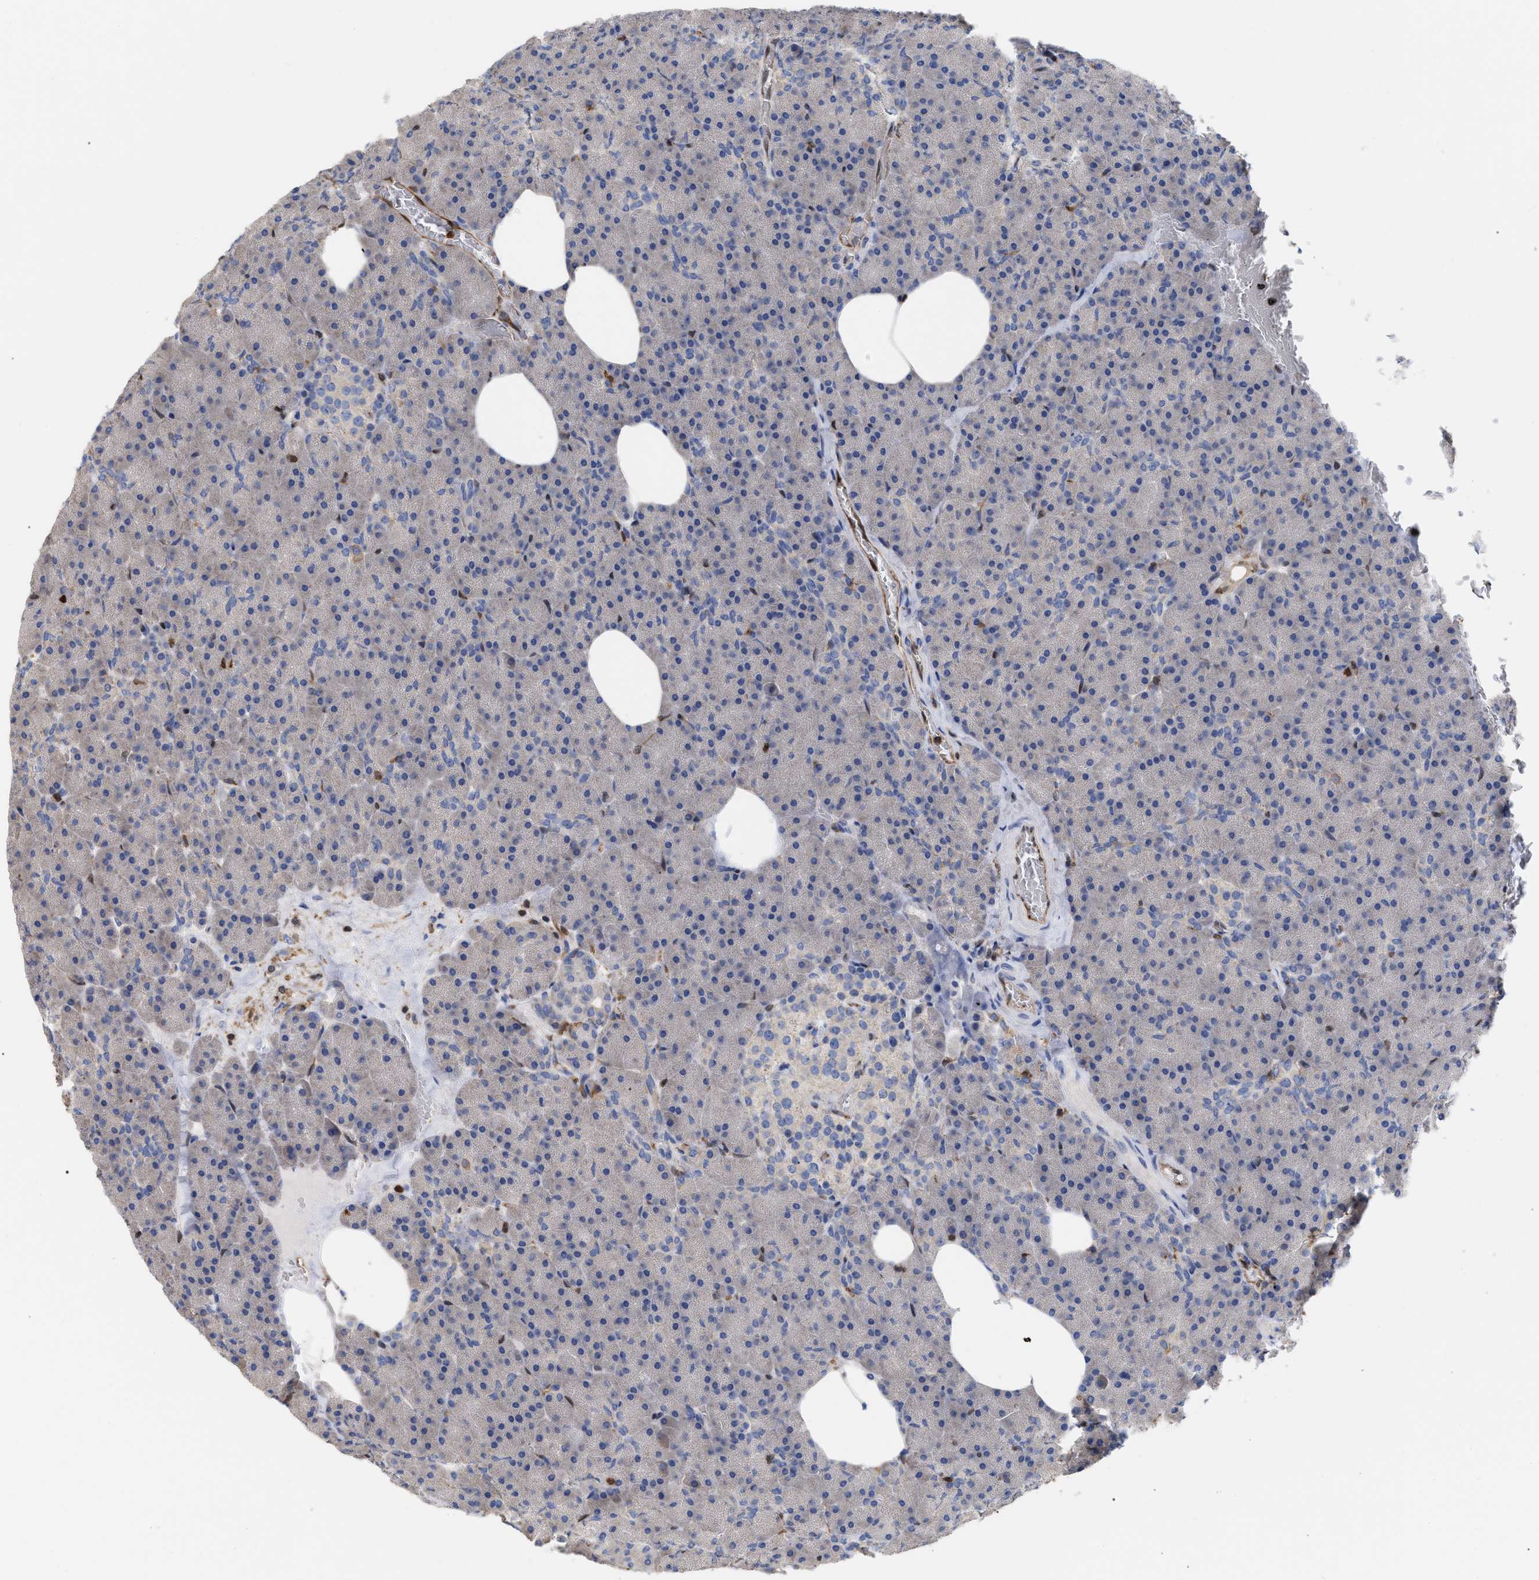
{"staining": {"intensity": "negative", "quantity": "none", "location": "none"}, "tissue": "pancreas", "cell_type": "Exocrine glandular cells", "image_type": "normal", "snomed": [{"axis": "morphology", "description": "Normal tissue, NOS"}, {"axis": "topography", "description": "Pancreas"}], "caption": "DAB (3,3'-diaminobenzidine) immunohistochemical staining of unremarkable pancreas shows no significant expression in exocrine glandular cells. Nuclei are stained in blue.", "gene": "GIMAP4", "patient": {"sex": "female", "age": 35}}